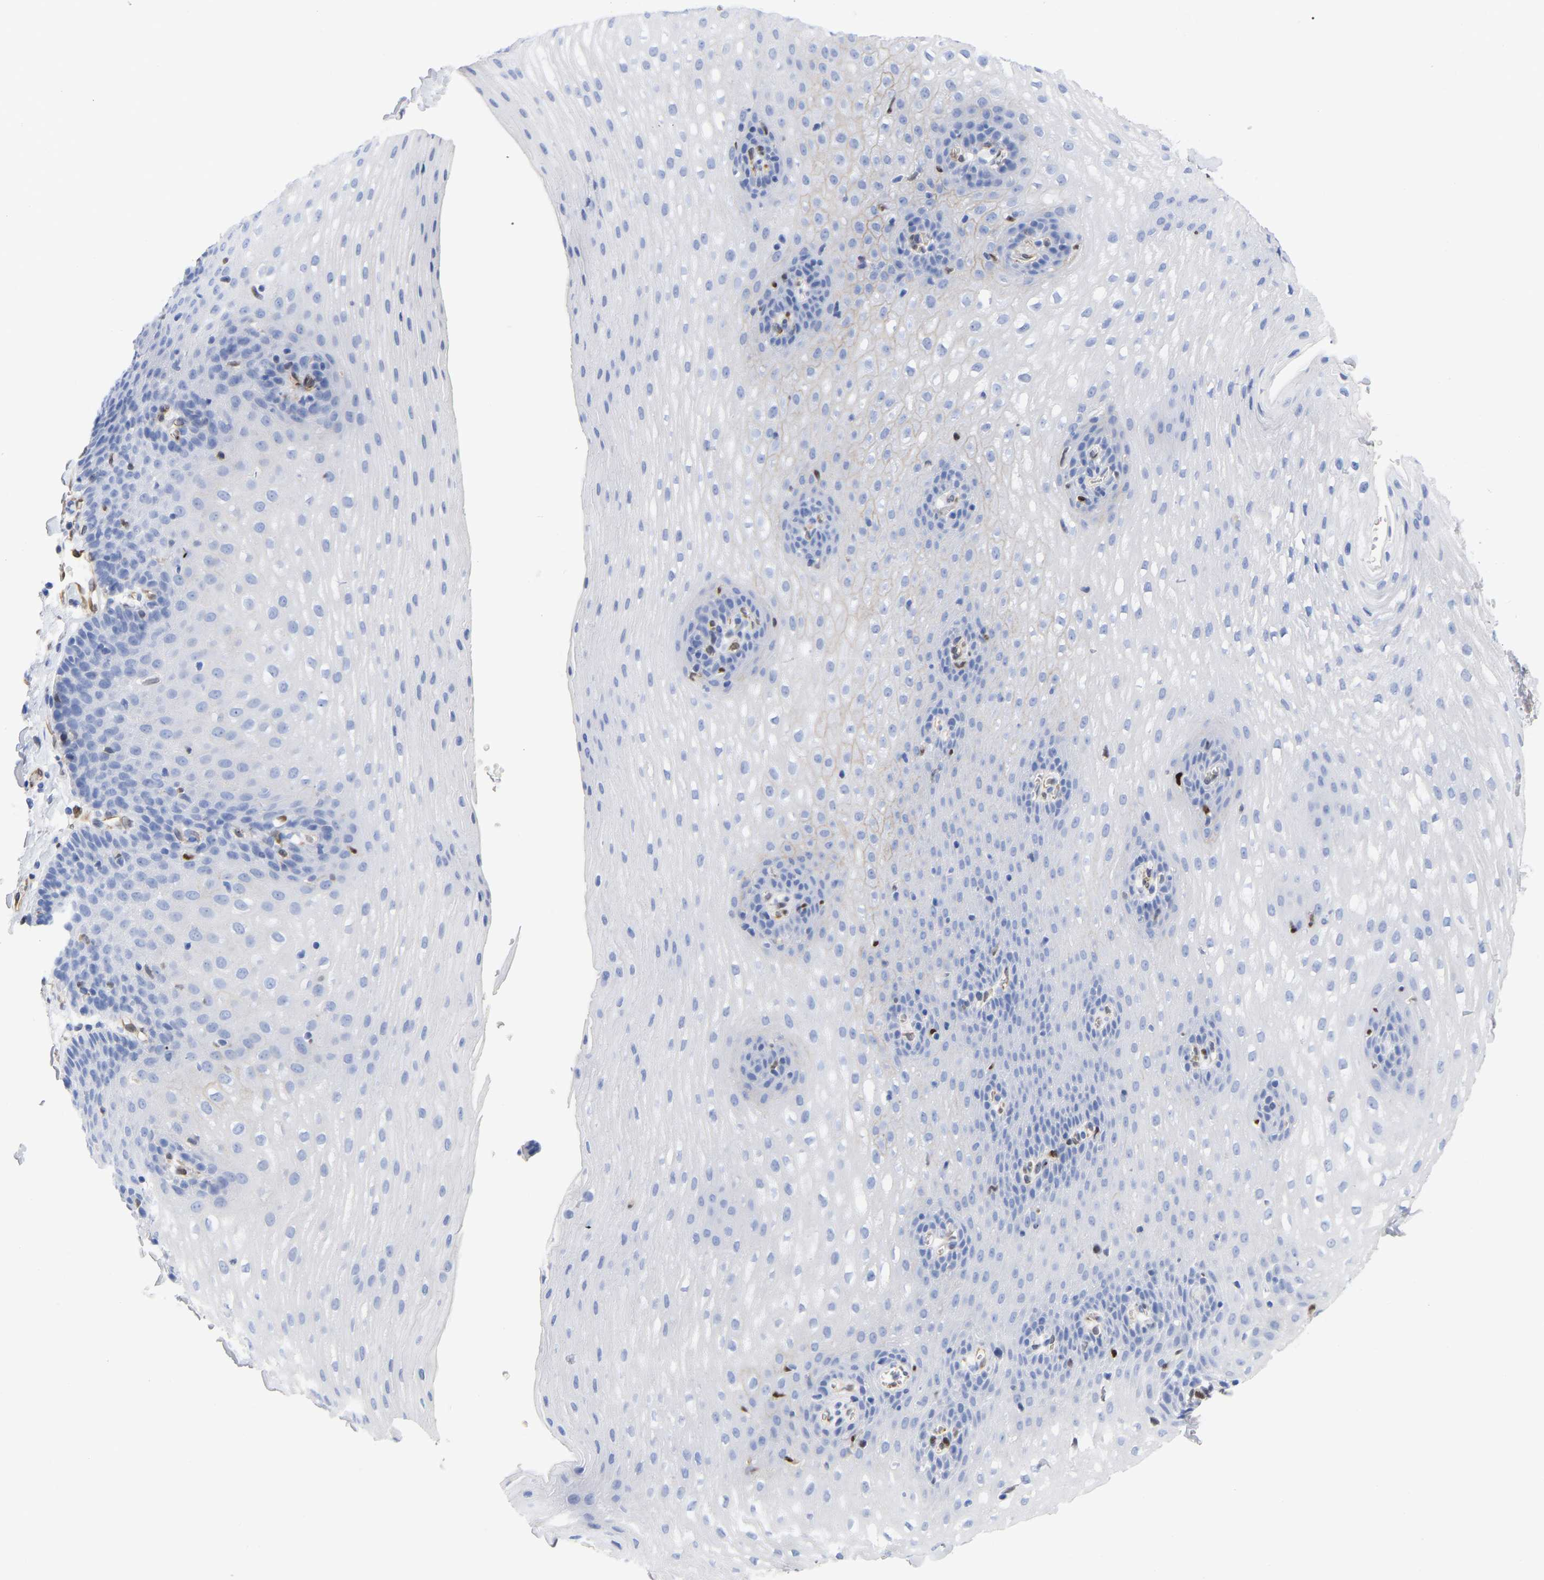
{"staining": {"intensity": "negative", "quantity": "none", "location": "none"}, "tissue": "esophagus", "cell_type": "Squamous epithelial cells", "image_type": "normal", "snomed": [{"axis": "morphology", "description": "Normal tissue, NOS"}, {"axis": "topography", "description": "Esophagus"}], "caption": "Immunohistochemistry photomicrograph of normal esophagus: human esophagus stained with DAB demonstrates no significant protein staining in squamous epithelial cells.", "gene": "GIMAP4", "patient": {"sex": "male", "age": 48}}